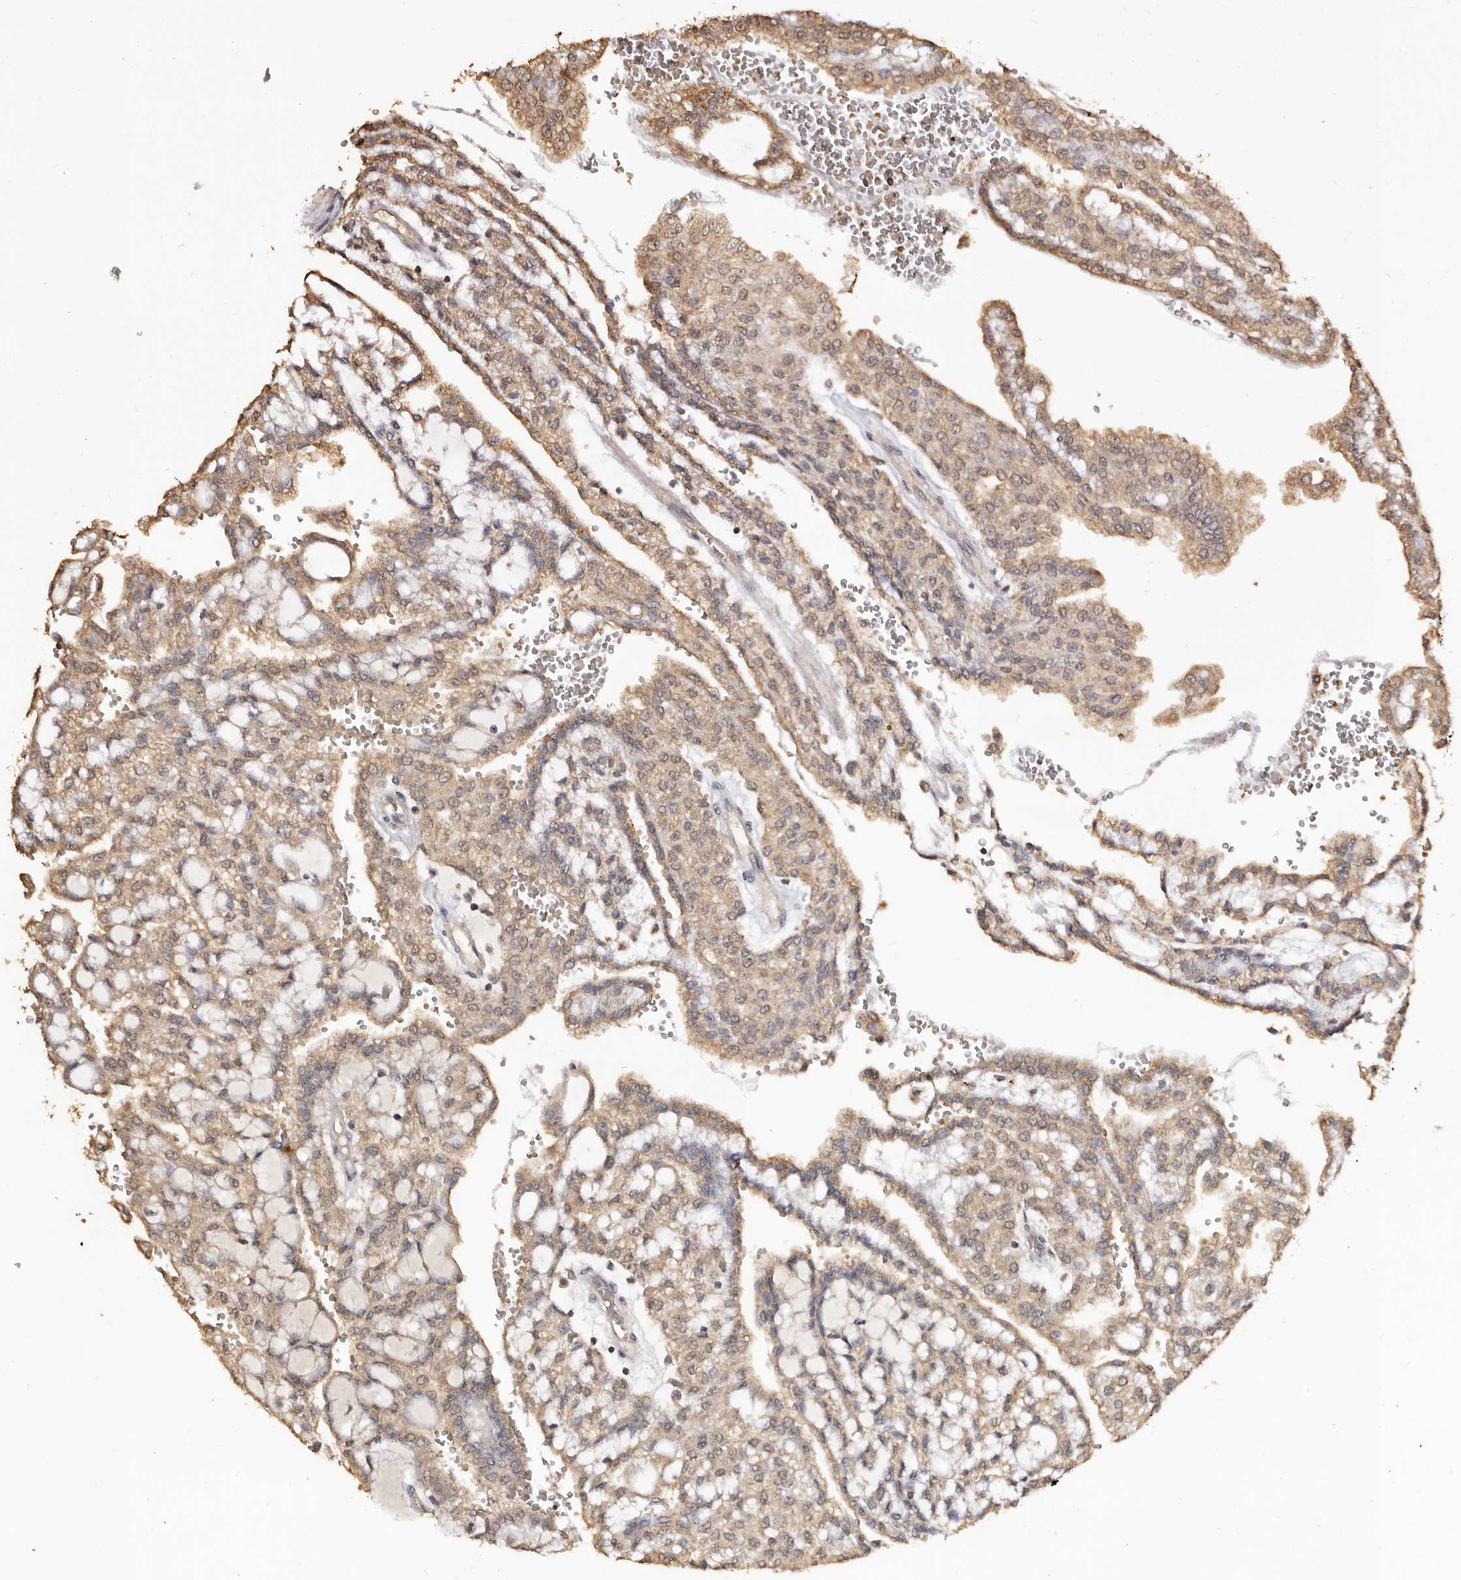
{"staining": {"intensity": "weak", "quantity": ">75%", "location": "cytoplasmic/membranous"}, "tissue": "renal cancer", "cell_type": "Tumor cells", "image_type": "cancer", "snomed": [{"axis": "morphology", "description": "Adenocarcinoma, NOS"}, {"axis": "topography", "description": "Kidney"}], "caption": "Renal cancer (adenocarcinoma) stained for a protein (brown) displays weak cytoplasmic/membranous positive staining in about >75% of tumor cells.", "gene": "INAVA", "patient": {"sex": "male", "age": 63}}